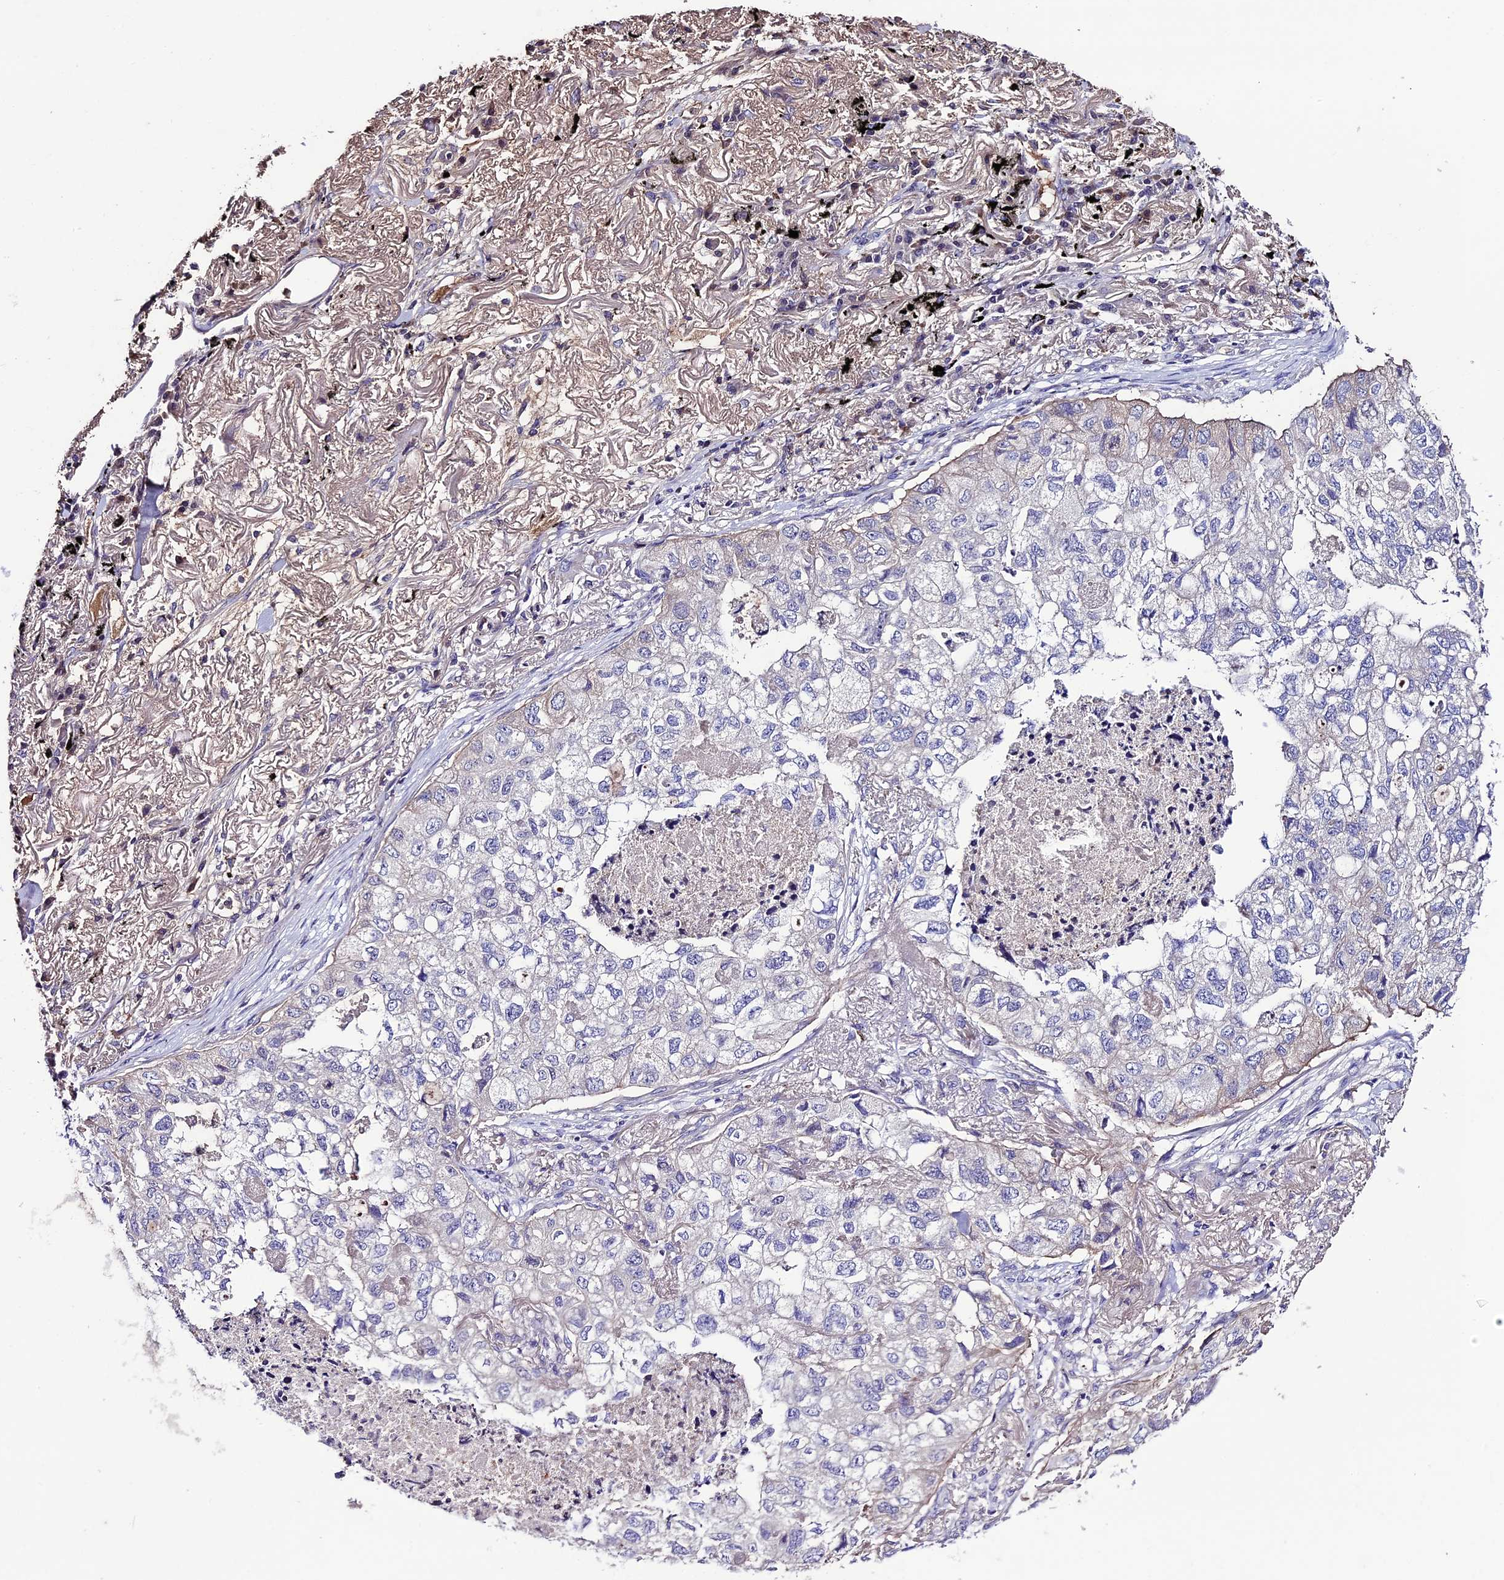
{"staining": {"intensity": "negative", "quantity": "none", "location": "none"}, "tissue": "lung cancer", "cell_type": "Tumor cells", "image_type": "cancer", "snomed": [{"axis": "morphology", "description": "Adenocarcinoma, NOS"}, {"axis": "topography", "description": "Lung"}], "caption": "A high-resolution histopathology image shows immunohistochemistry staining of lung cancer, which shows no significant staining in tumor cells. The staining is performed using DAB brown chromogen with nuclei counter-stained in using hematoxylin.", "gene": "TCP11L2", "patient": {"sex": "male", "age": 65}}